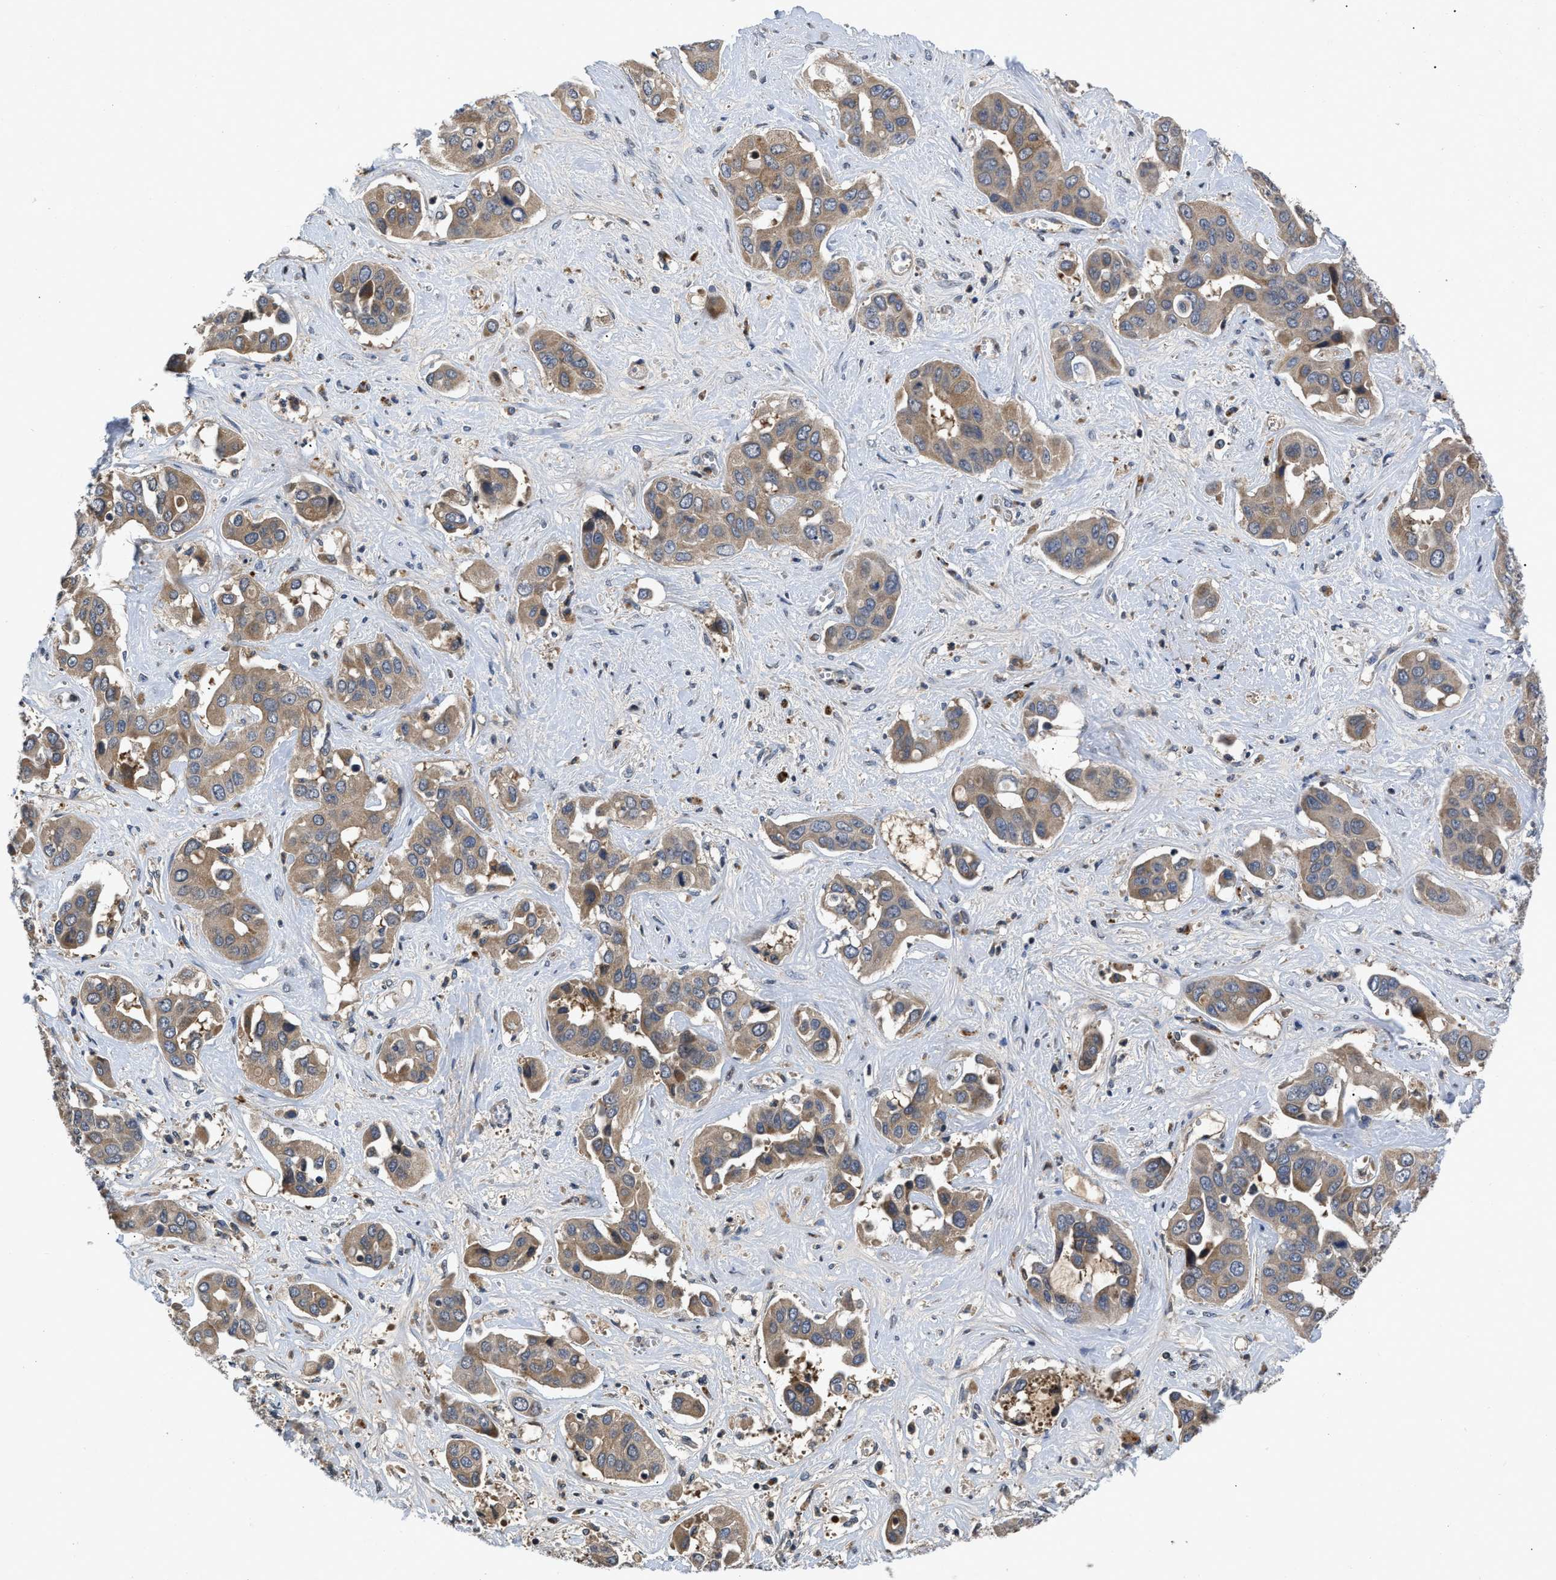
{"staining": {"intensity": "moderate", "quantity": ">75%", "location": "cytoplasmic/membranous"}, "tissue": "liver cancer", "cell_type": "Tumor cells", "image_type": "cancer", "snomed": [{"axis": "morphology", "description": "Cholangiocarcinoma"}, {"axis": "topography", "description": "Liver"}], "caption": "Protein expression by IHC shows moderate cytoplasmic/membranous expression in about >75% of tumor cells in liver cancer (cholangiocarcinoma).", "gene": "VPS4A", "patient": {"sex": "female", "age": 52}}